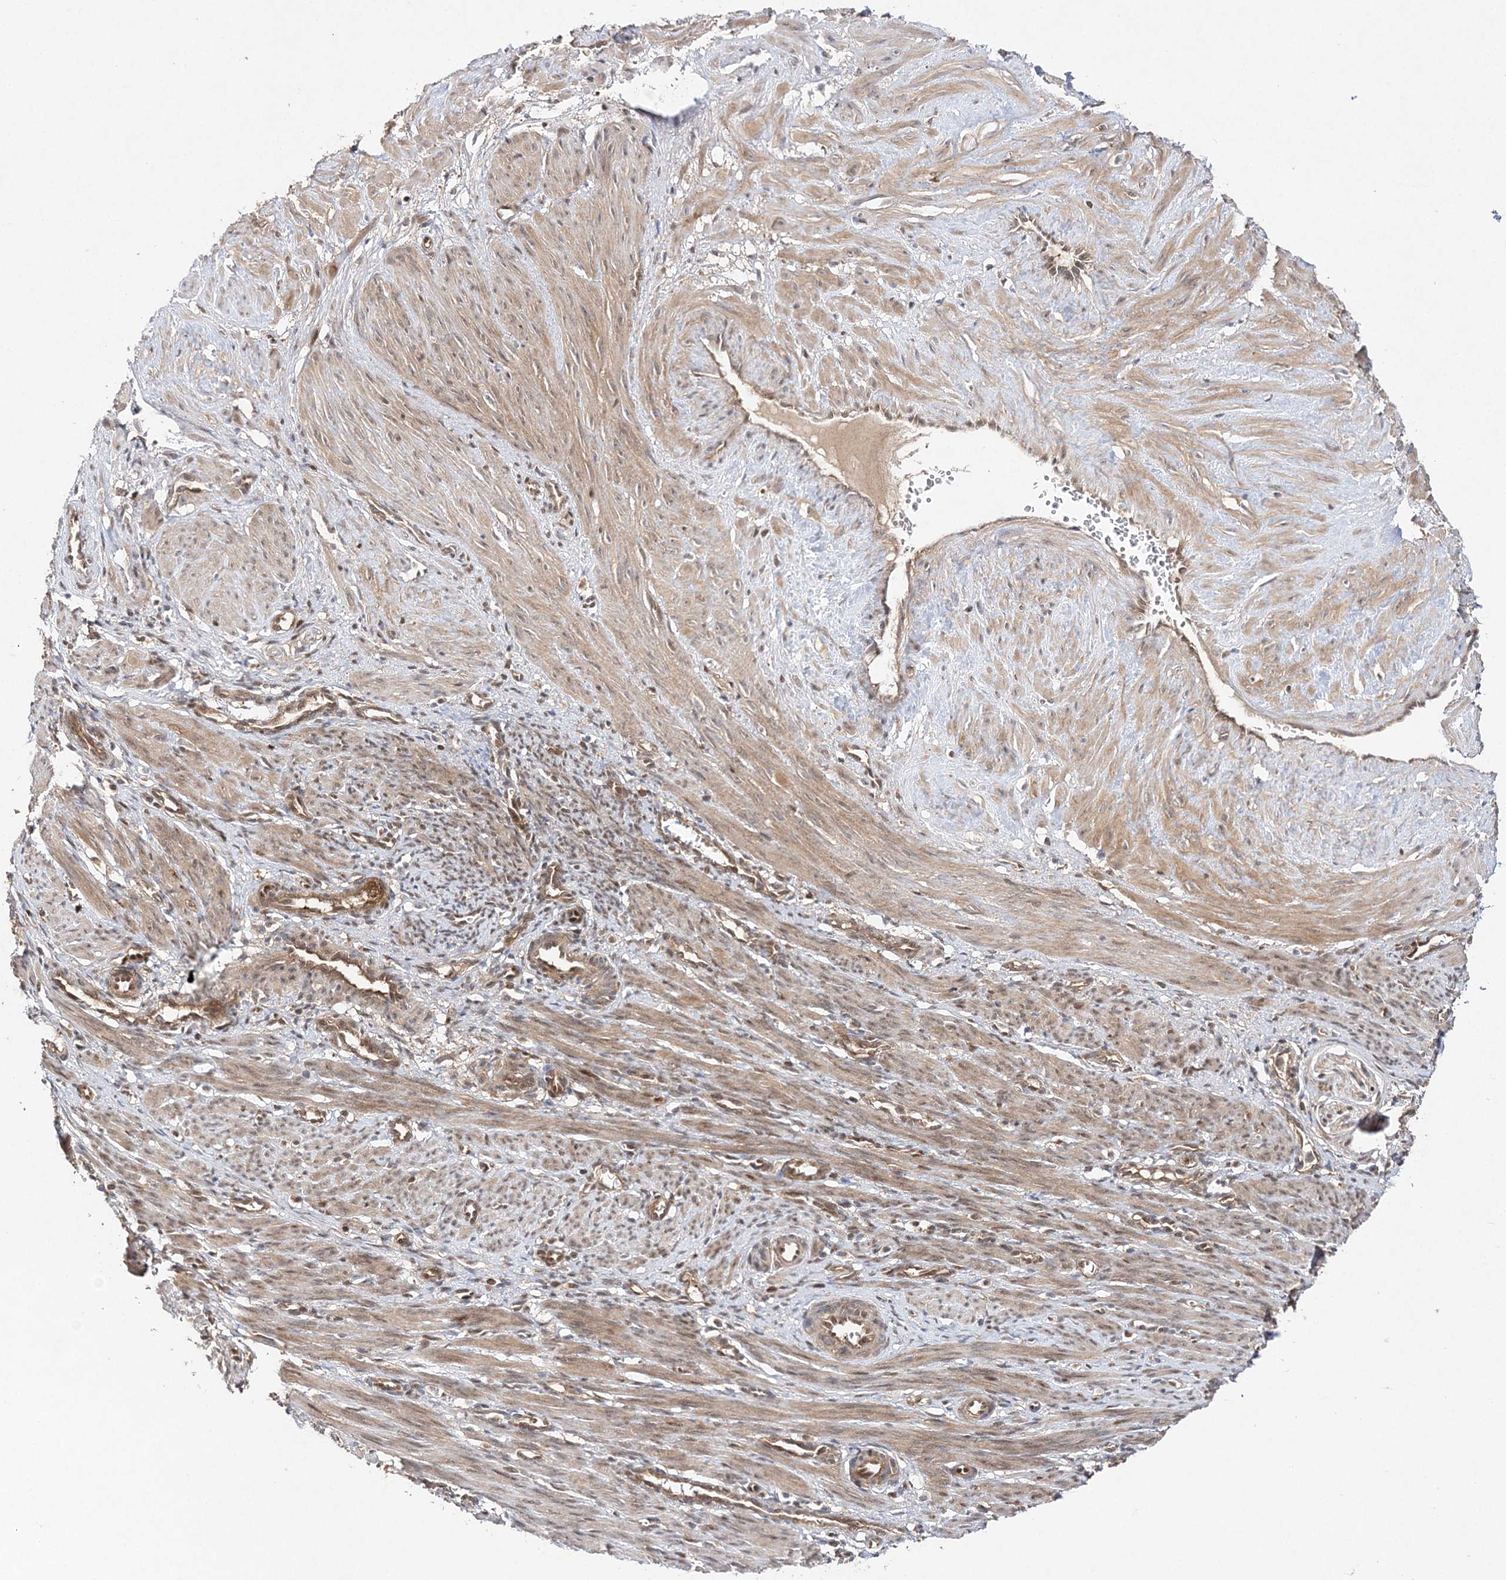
{"staining": {"intensity": "weak", "quantity": ">75%", "location": "cytoplasmic/membranous"}, "tissue": "smooth muscle", "cell_type": "Smooth muscle cells", "image_type": "normal", "snomed": [{"axis": "morphology", "description": "Normal tissue, NOS"}, {"axis": "topography", "description": "Endometrium"}], "caption": "A brown stain highlights weak cytoplasmic/membranous staining of a protein in smooth muscle cells of benign smooth muscle.", "gene": "NIF3L1", "patient": {"sex": "female", "age": 33}}